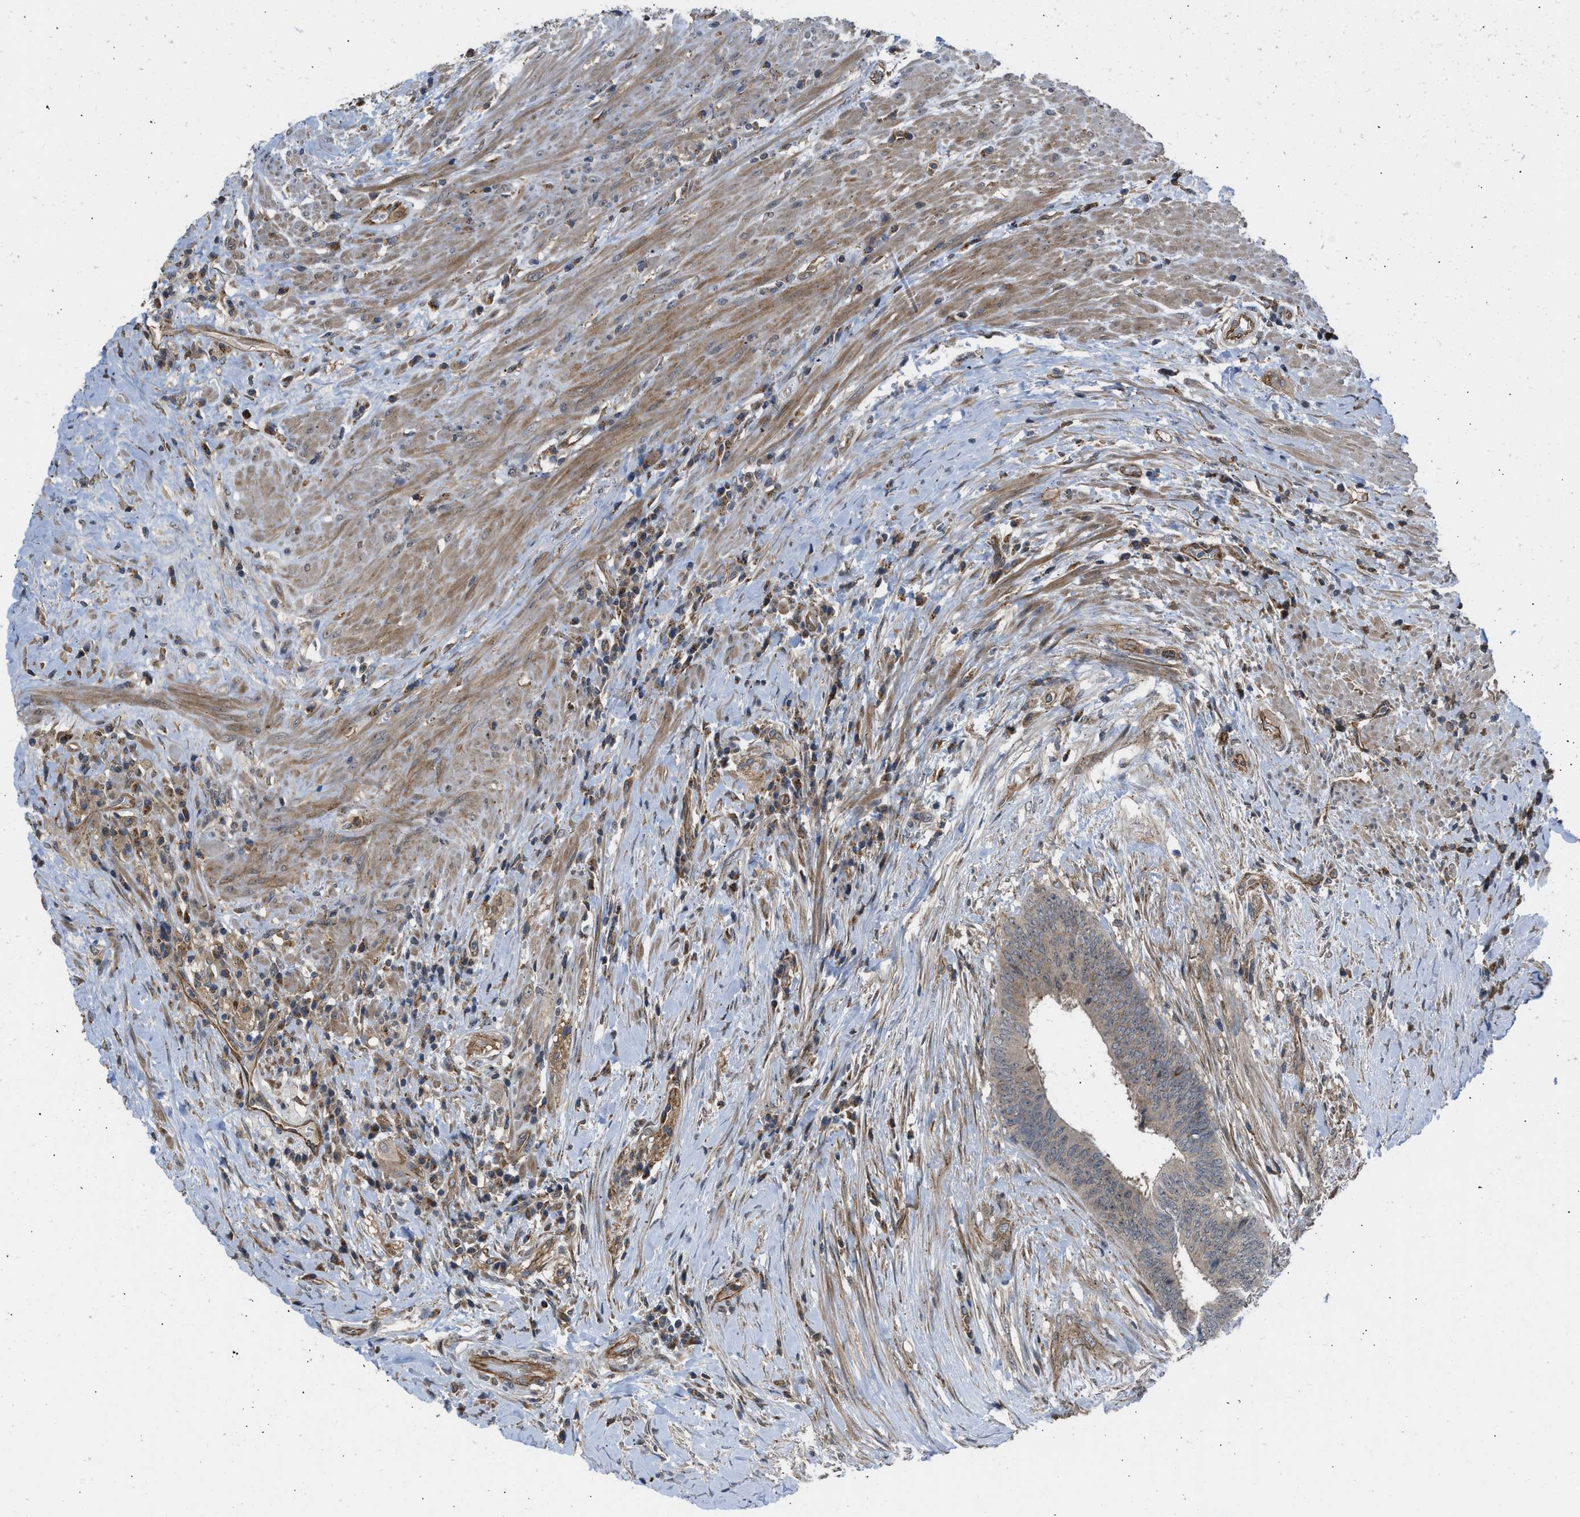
{"staining": {"intensity": "negative", "quantity": "none", "location": "none"}, "tissue": "colorectal cancer", "cell_type": "Tumor cells", "image_type": "cancer", "snomed": [{"axis": "morphology", "description": "Adenocarcinoma, NOS"}, {"axis": "topography", "description": "Rectum"}], "caption": "Colorectal cancer (adenocarcinoma) was stained to show a protein in brown. There is no significant positivity in tumor cells.", "gene": "GPATCH2L", "patient": {"sex": "male", "age": 72}}